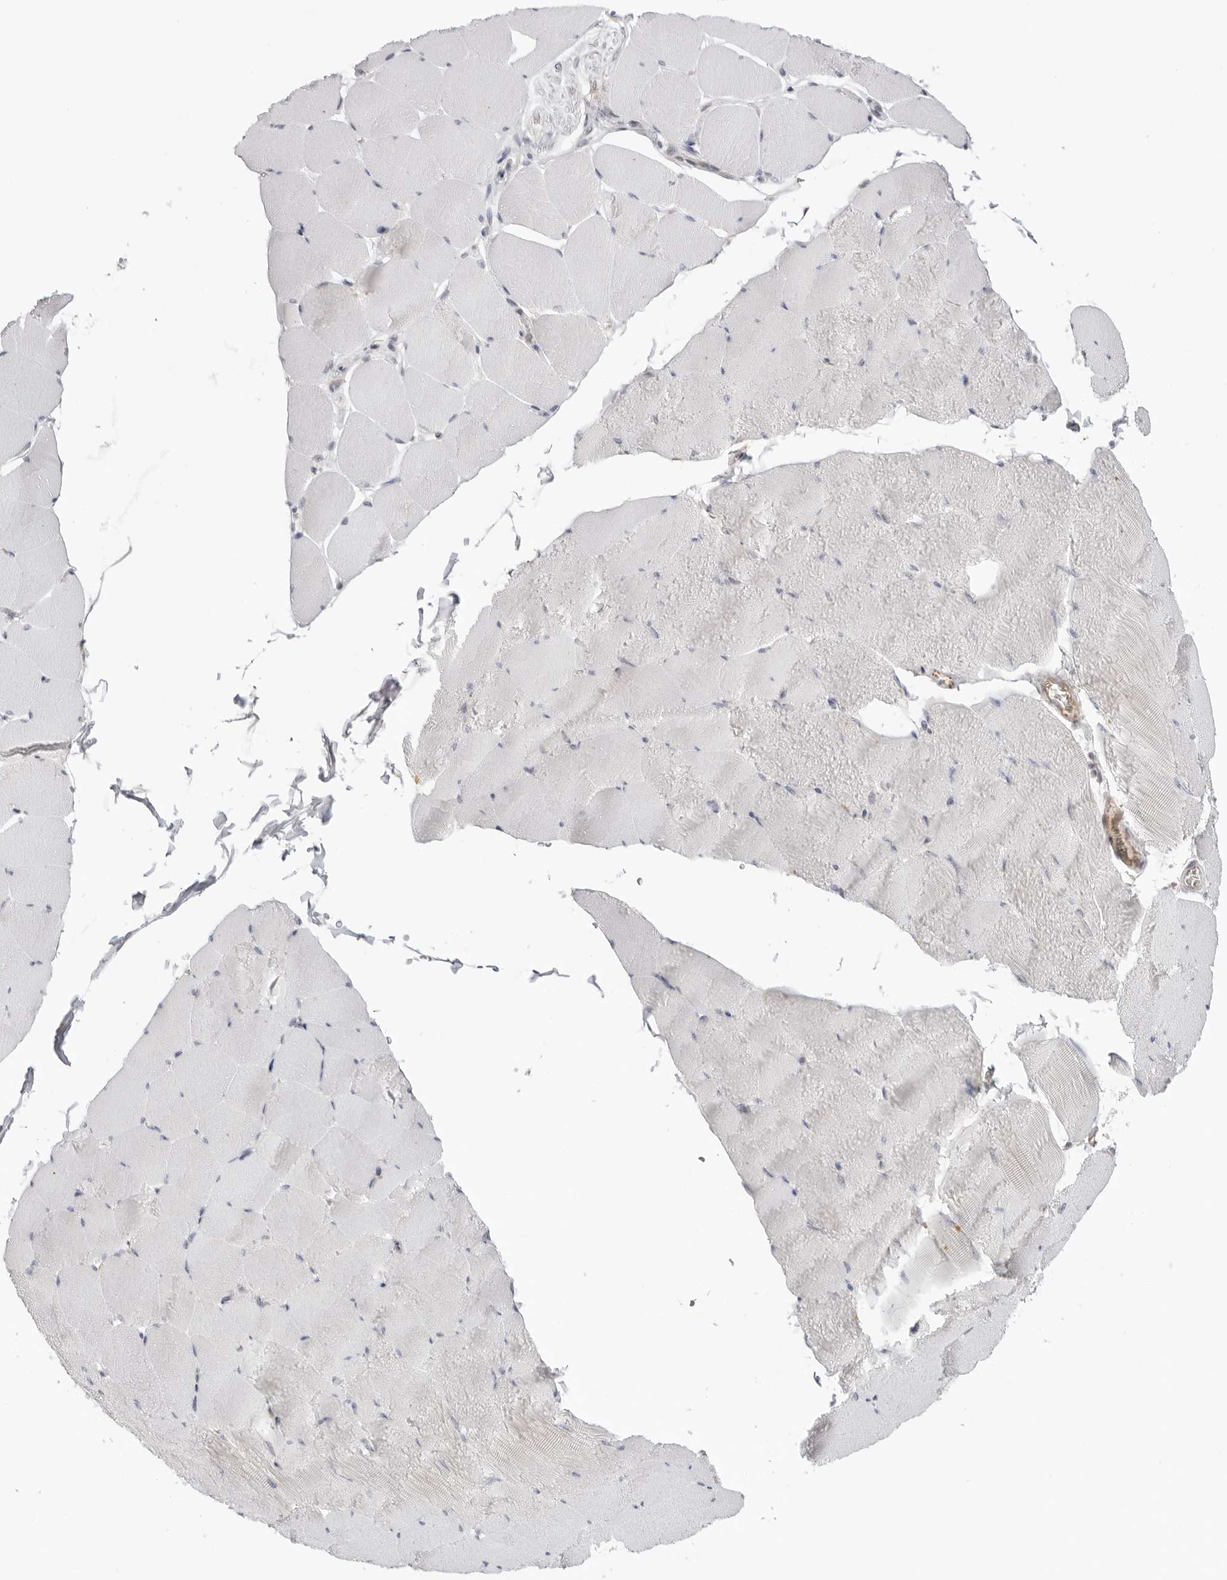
{"staining": {"intensity": "weak", "quantity": "<25%", "location": "cytoplasmic/membranous"}, "tissue": "skeletal muscle", "cell_type": "Myocytes", "image_type": "normal", "snomed": [{"axis": "morphology", "description": "Normal tissue, NOS"}, {"axis": "topography", "description": "Skeletal muscle"}], "caption": "DAB immunohistochemical staining of benign skeletal muscle shows no significant staining in myocytes.", "gene": "TRAPPC3", "patient": {"sex": "male", "age": 62}}